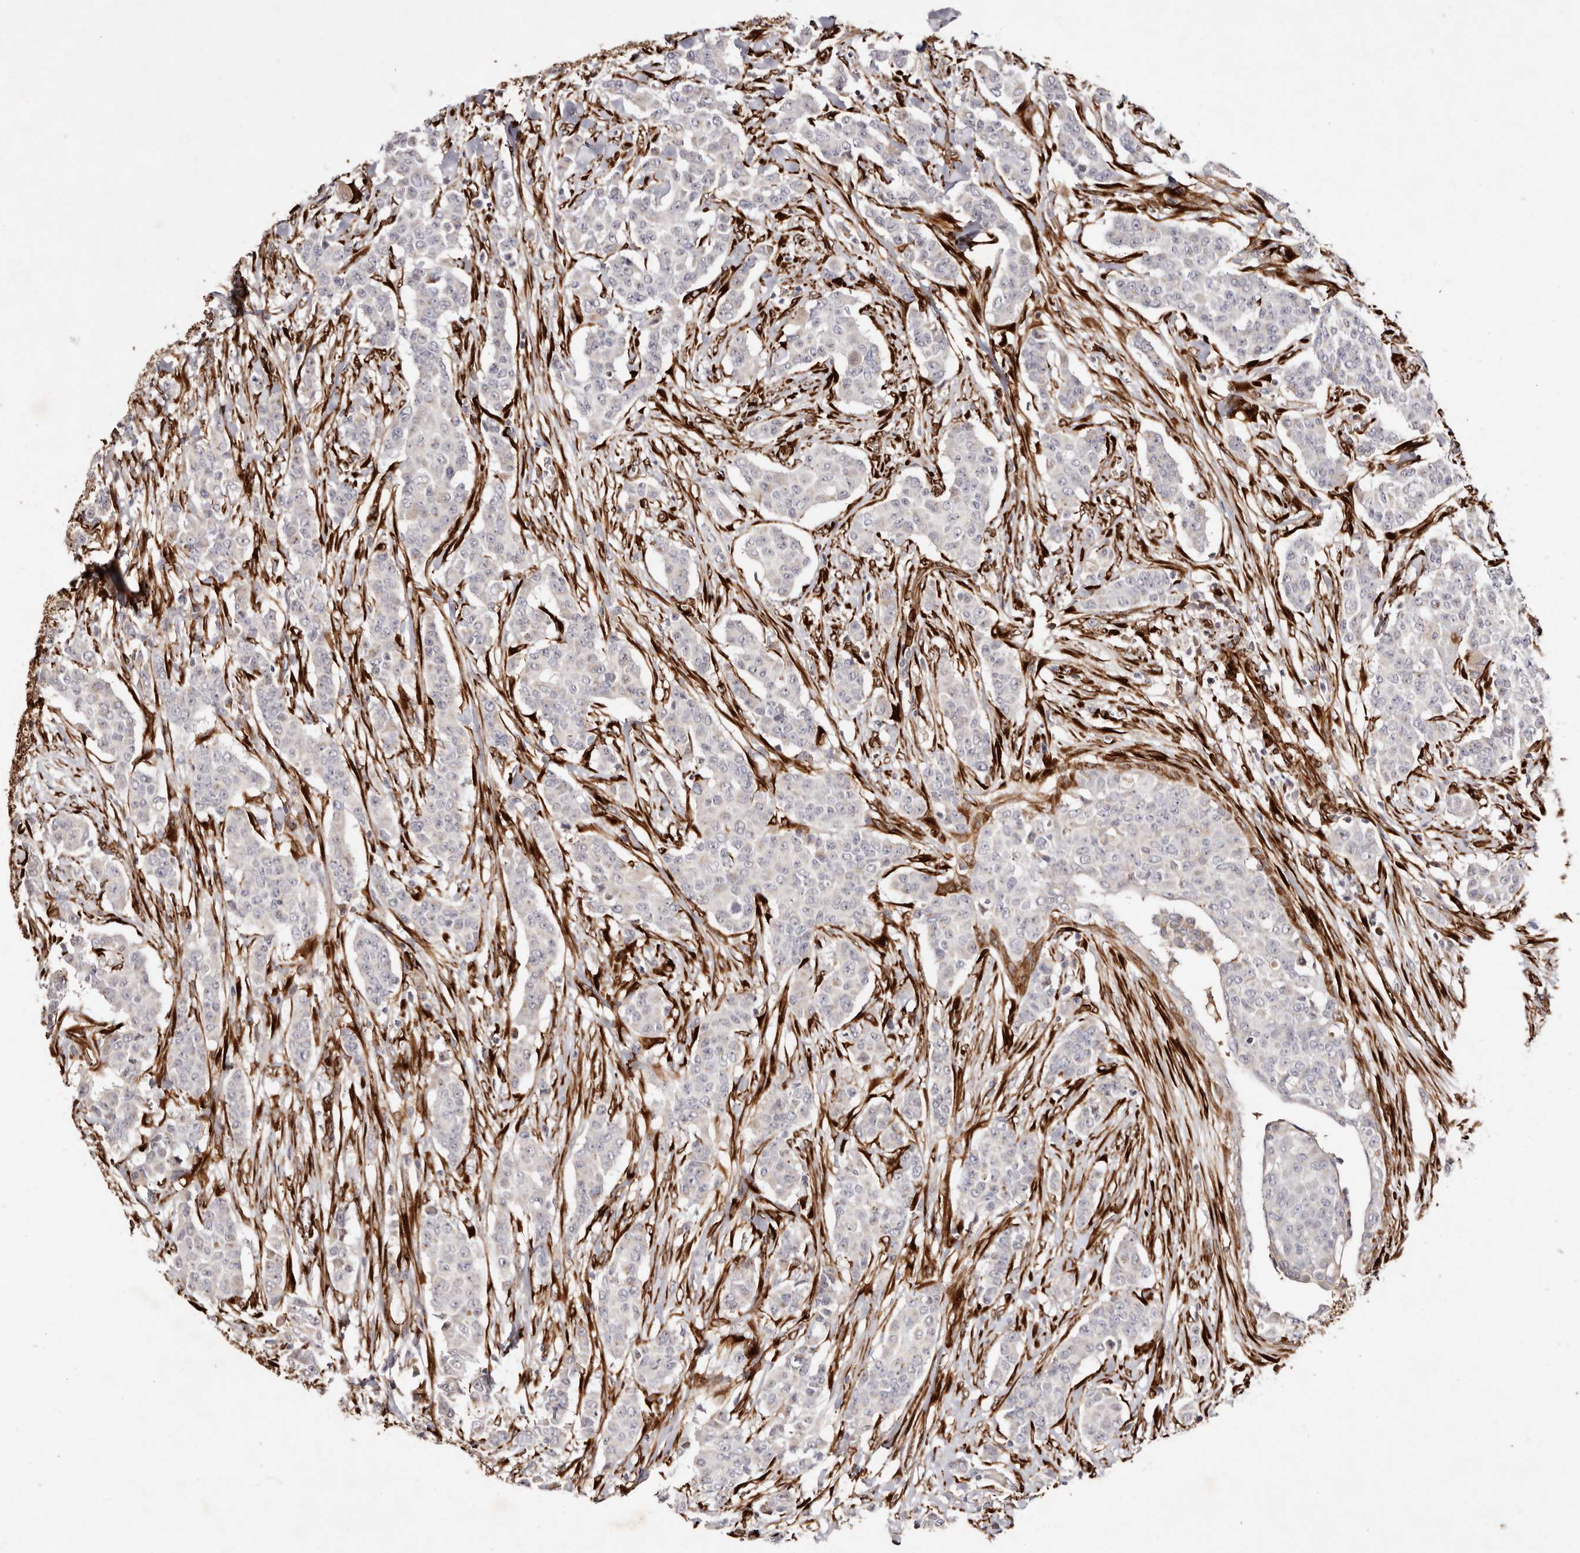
{"staining": {"intensity": "negative", "quantity": "none", "location": "none"}, "tissue": "breast cancer", "cell_type": "Tumor cells", "image_type": "cancer", "snomed": [{"axis": "morphology", "description": "Duct carcinoma"}, {"axis": "topography", "description": "Breast"}], "caption": "The micrograph exhibits no significant positivity in tumor cells of breast invasive ductal carcinoma. (DAB IHC with hematoxylin counter stain).", "gene": "SERPINH1", "patient": {"sex": "female", "age": 40}}